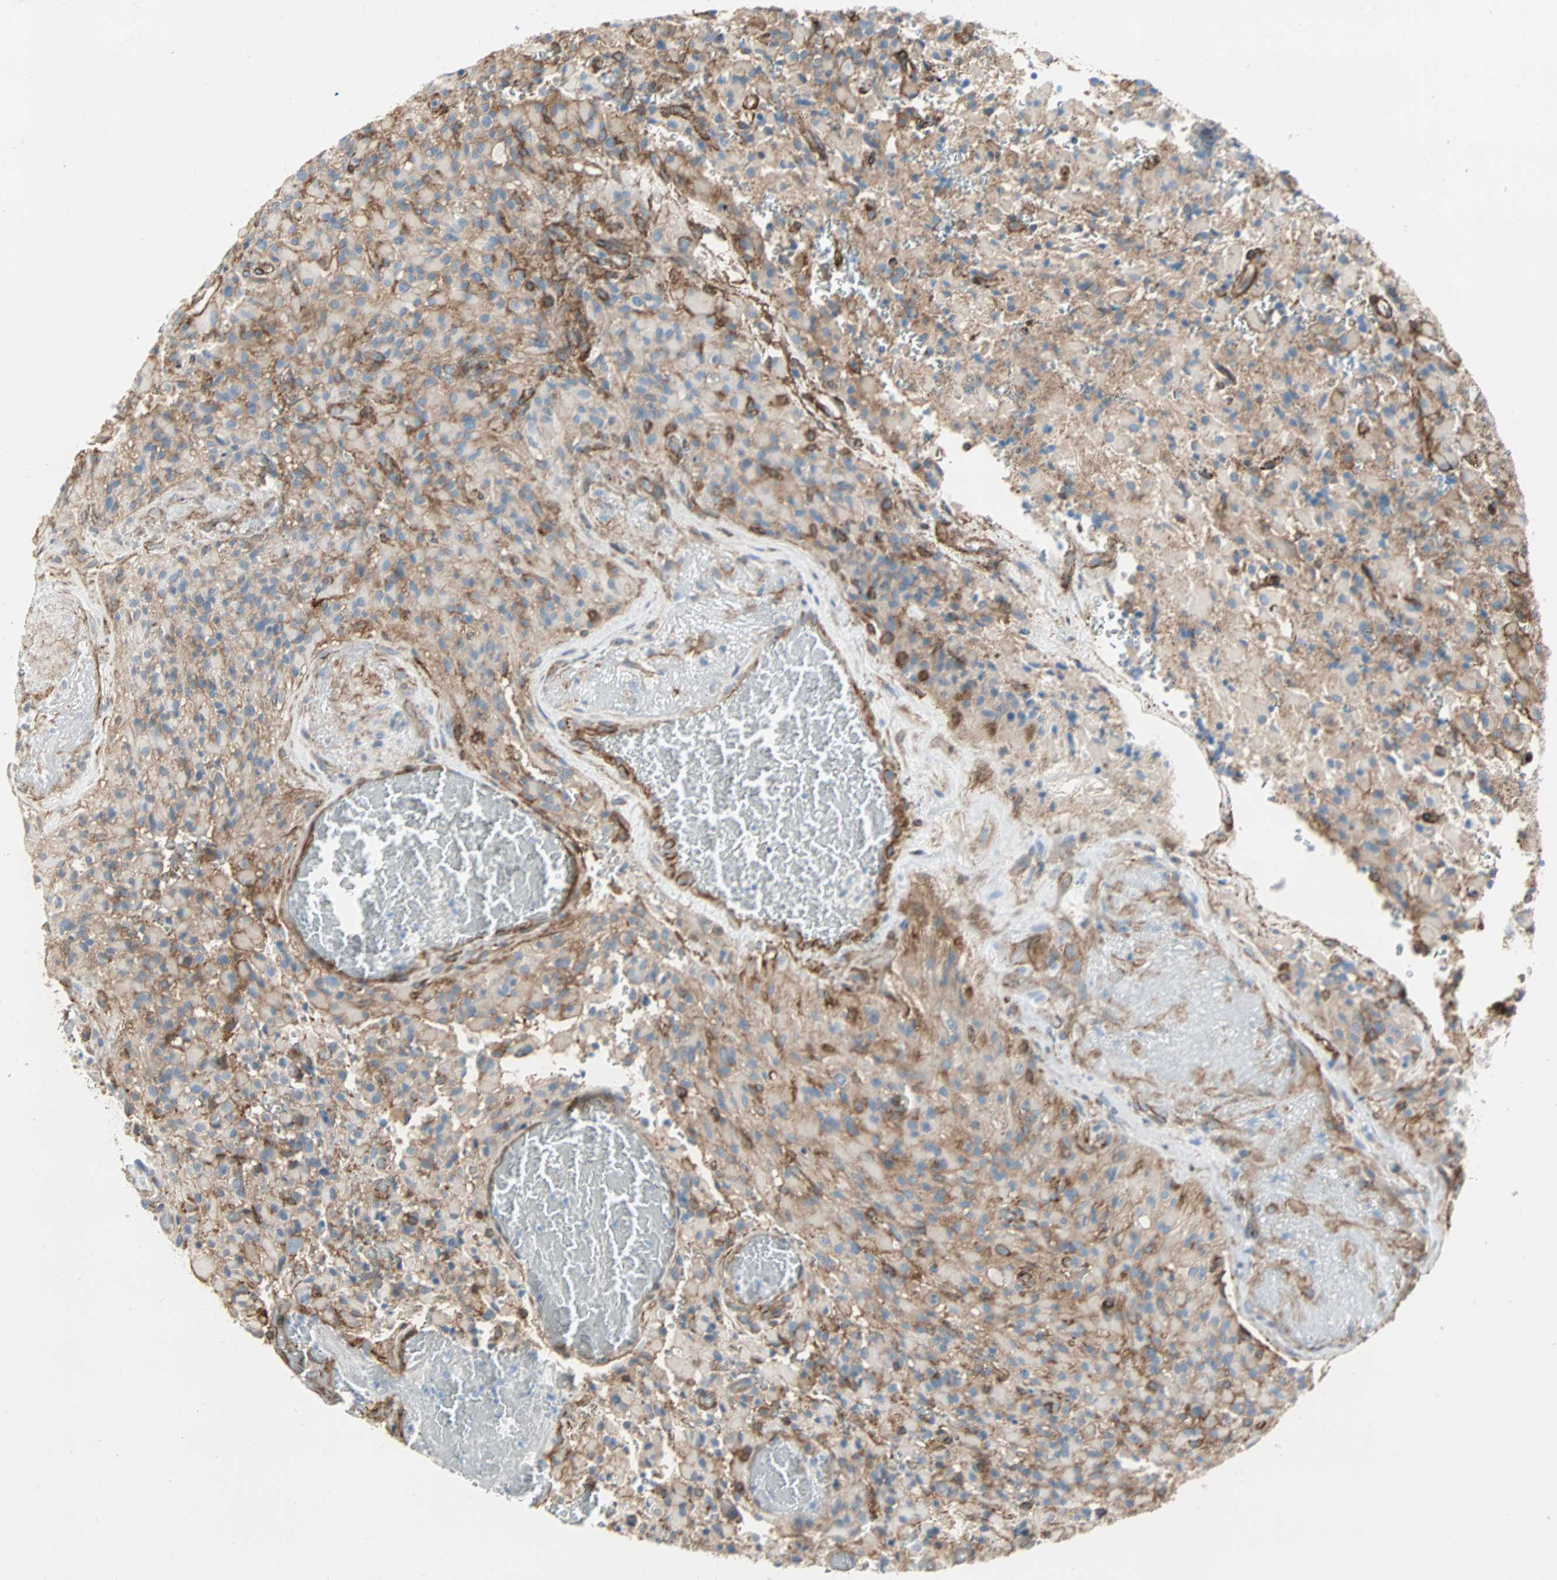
{"staining": {"intensity": "weak", "quantity": "25%-75%", "location": "cytoplasmic/membranous"}, "tissue": "glioma", "cell_type": "Tumor cells", "image_type": "cancer", "snomed": [{"axis": "morphology", "description": "Glioma, malignant, High grade"}, {"axis": "topography", "description": "Brain"}], "caption": "Immunohistochemical staining of glioma demonstrates low levels of weak cytoplasmic/membranous protein positivity in approximately 25%-75% of tumor cells.", "gene": "EPB41L2", "patient": {"sex": "male", "age": 71}}